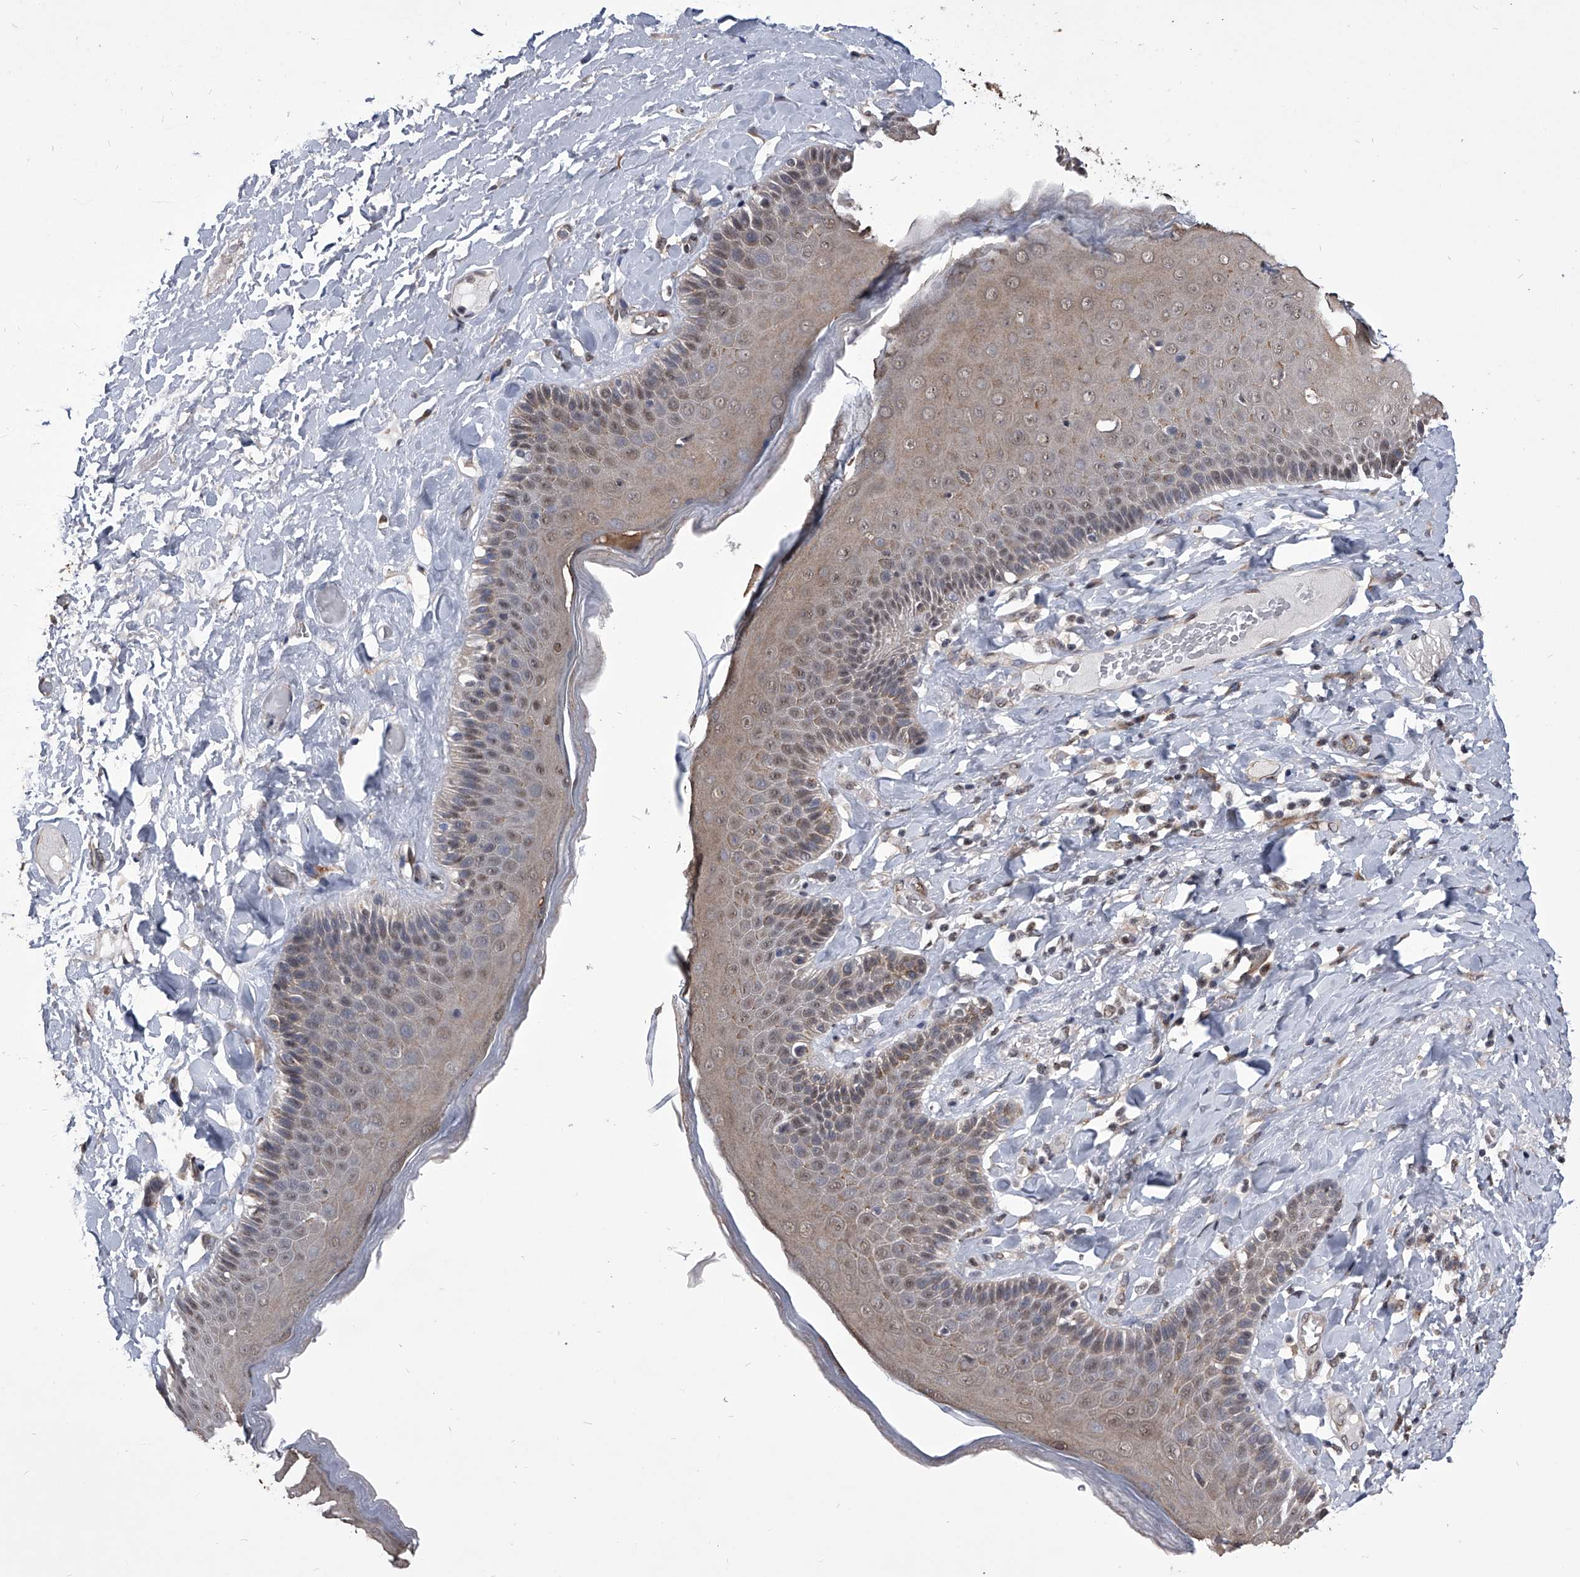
{"staining": {"intensity": "weak", "quantity": "25%-75%", "location": "cytoplasmic/membranous,nuclear"}, "tissue": "skin", "cell_type": "Epidermal cells", "image_type": "normal", "snomed": [{"axis": "morphology", "description": "Normal tissue, NOS"}, {"axis": "topography", "description": "Anal"}], "caption": "DAB (3,3'-diaminobenzidine) immunohistochemical staining of normal skin exhibits weak cytoplasmic/membranous,nuclear protein expression in about 25%-75% of epidermal cells.", "gene": "ZNF76", "patient": {"sex": "male", "age": 69}}